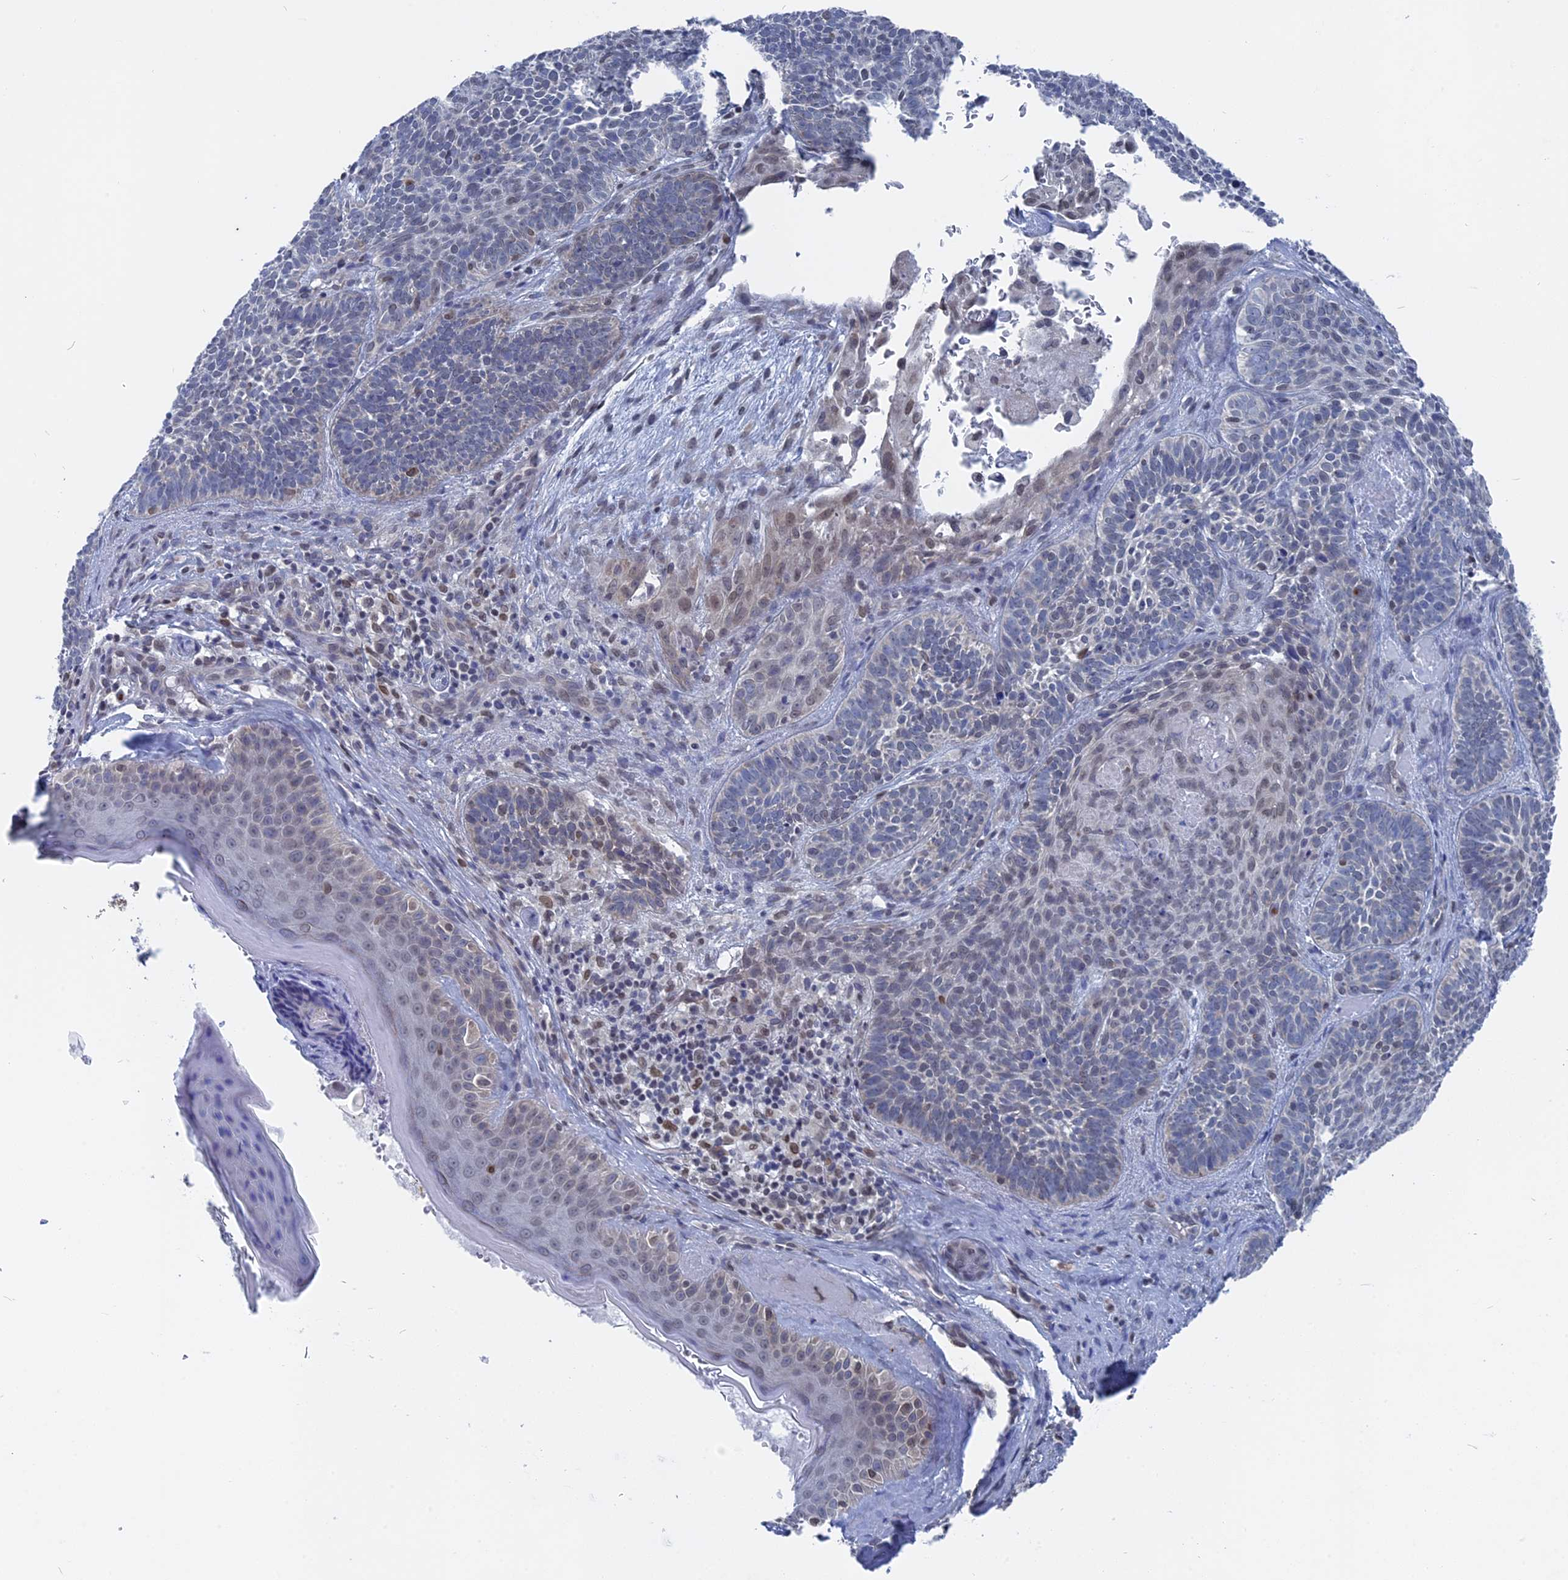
{"staining": {"intensity": "negative", "quantity": "none", "location": "none"}, "tissue": "skin cancer", "cell_type": "Tumor cells", "image_type": "cancer", "snomed": [{"axis": "morphology", "description": "Basal cell carcinoma"}, {"axis": "topography", "description": "Skin"}], "caption": "This is an immunohistochemistry histopathology image of skin cancer. There is no staining in tumor cells.", "gene": "MTRF1", "patient": {"sex": "male", "age": 85}}